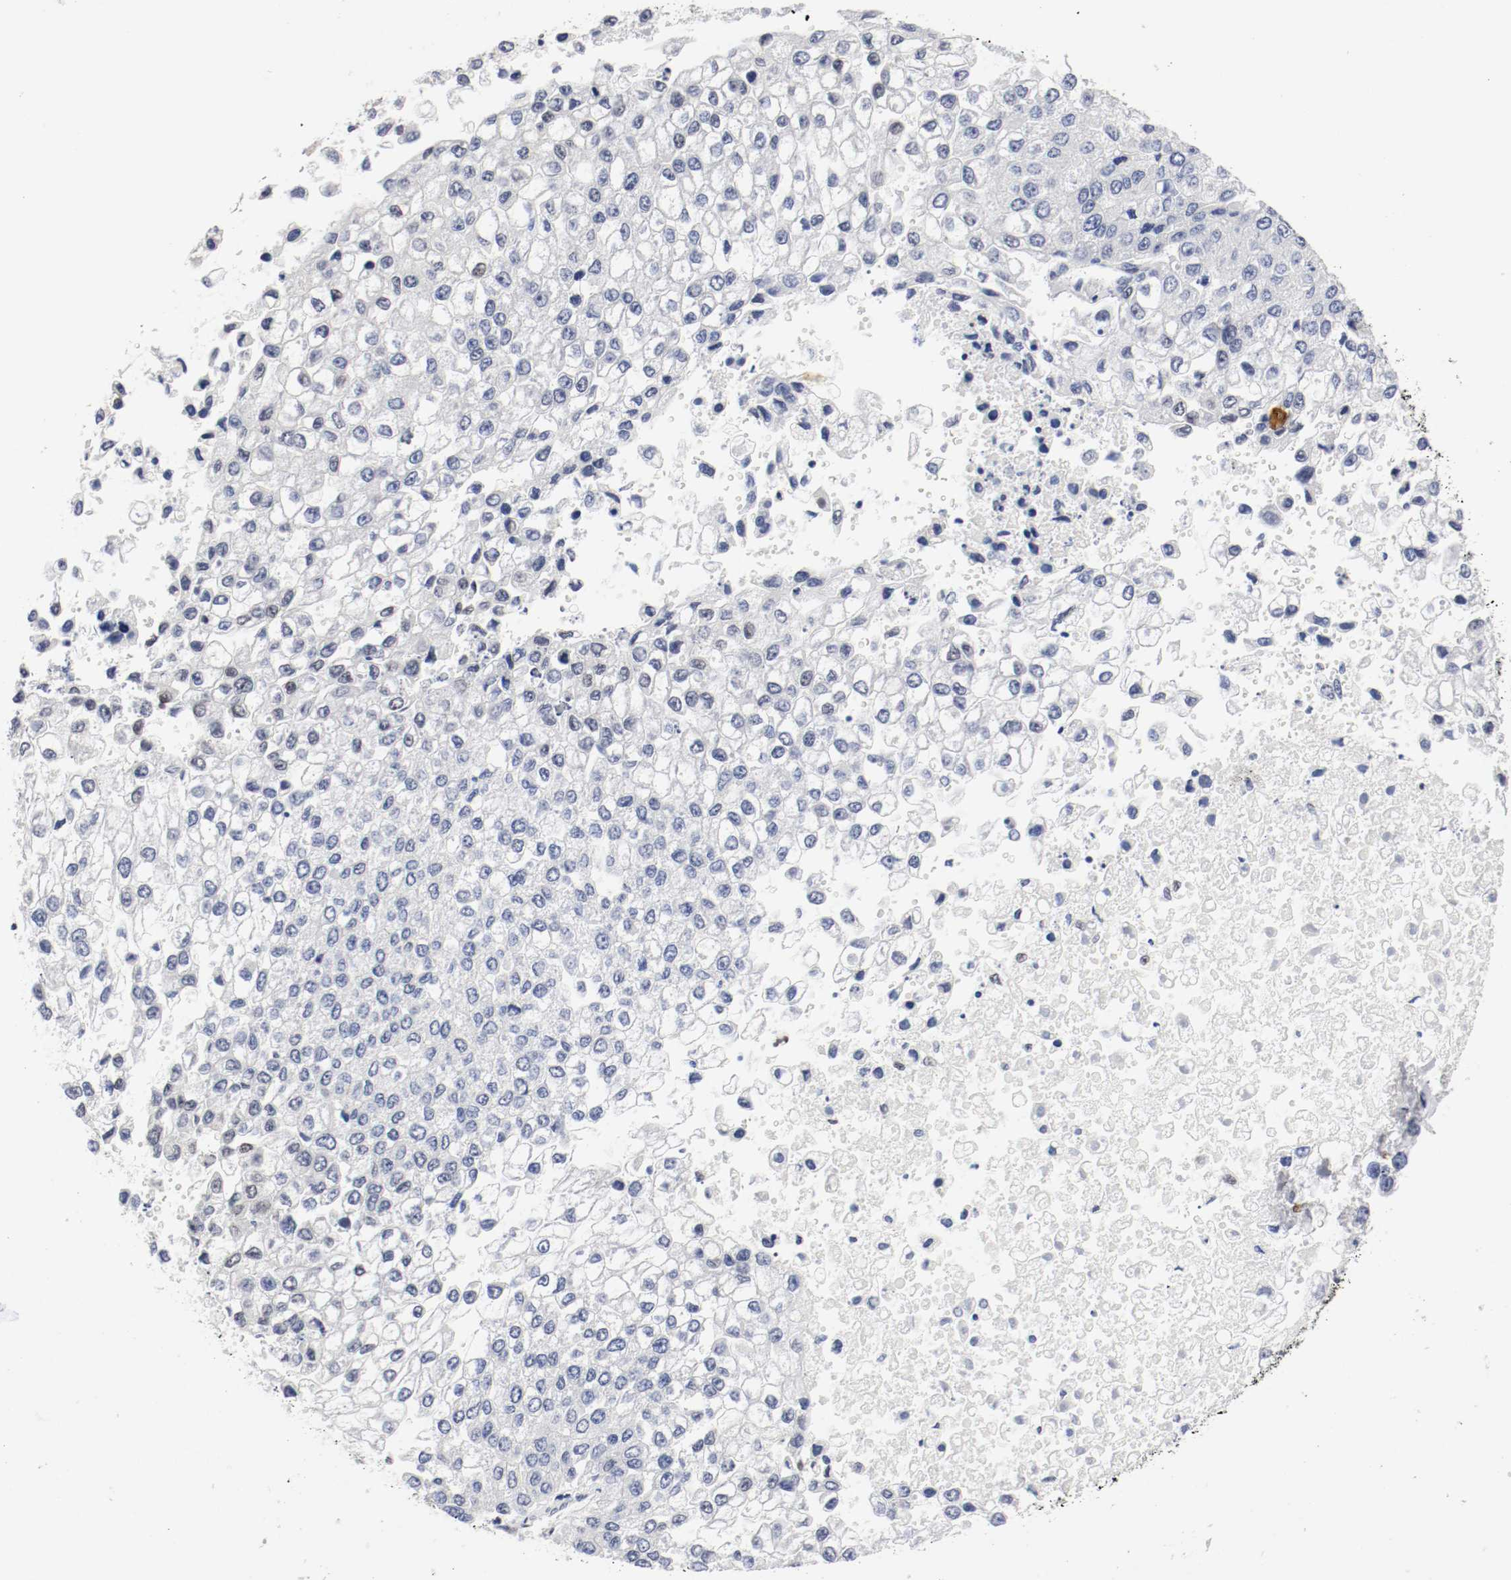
{"staining": {"intensity": "negative", "quantity": "none", "location": "none"}, "tissue": "liver cancer", "cell_type": "Tumor cells", "image_type": "cancer", "snomed": [{"axis": "morphology", "description": "Carcinoma, Hepatocellular, NOS"}, {"axis": "topography", "description": "Liver"}], "caption": "A high-resolution histopathology image shows immunohistochemistry staining of liver hepatocellular carcinoma, which exhibits no significant staining in tumor cells.", "gene": "FOSL2", "patient": {"sex": "female", "age": 66}}